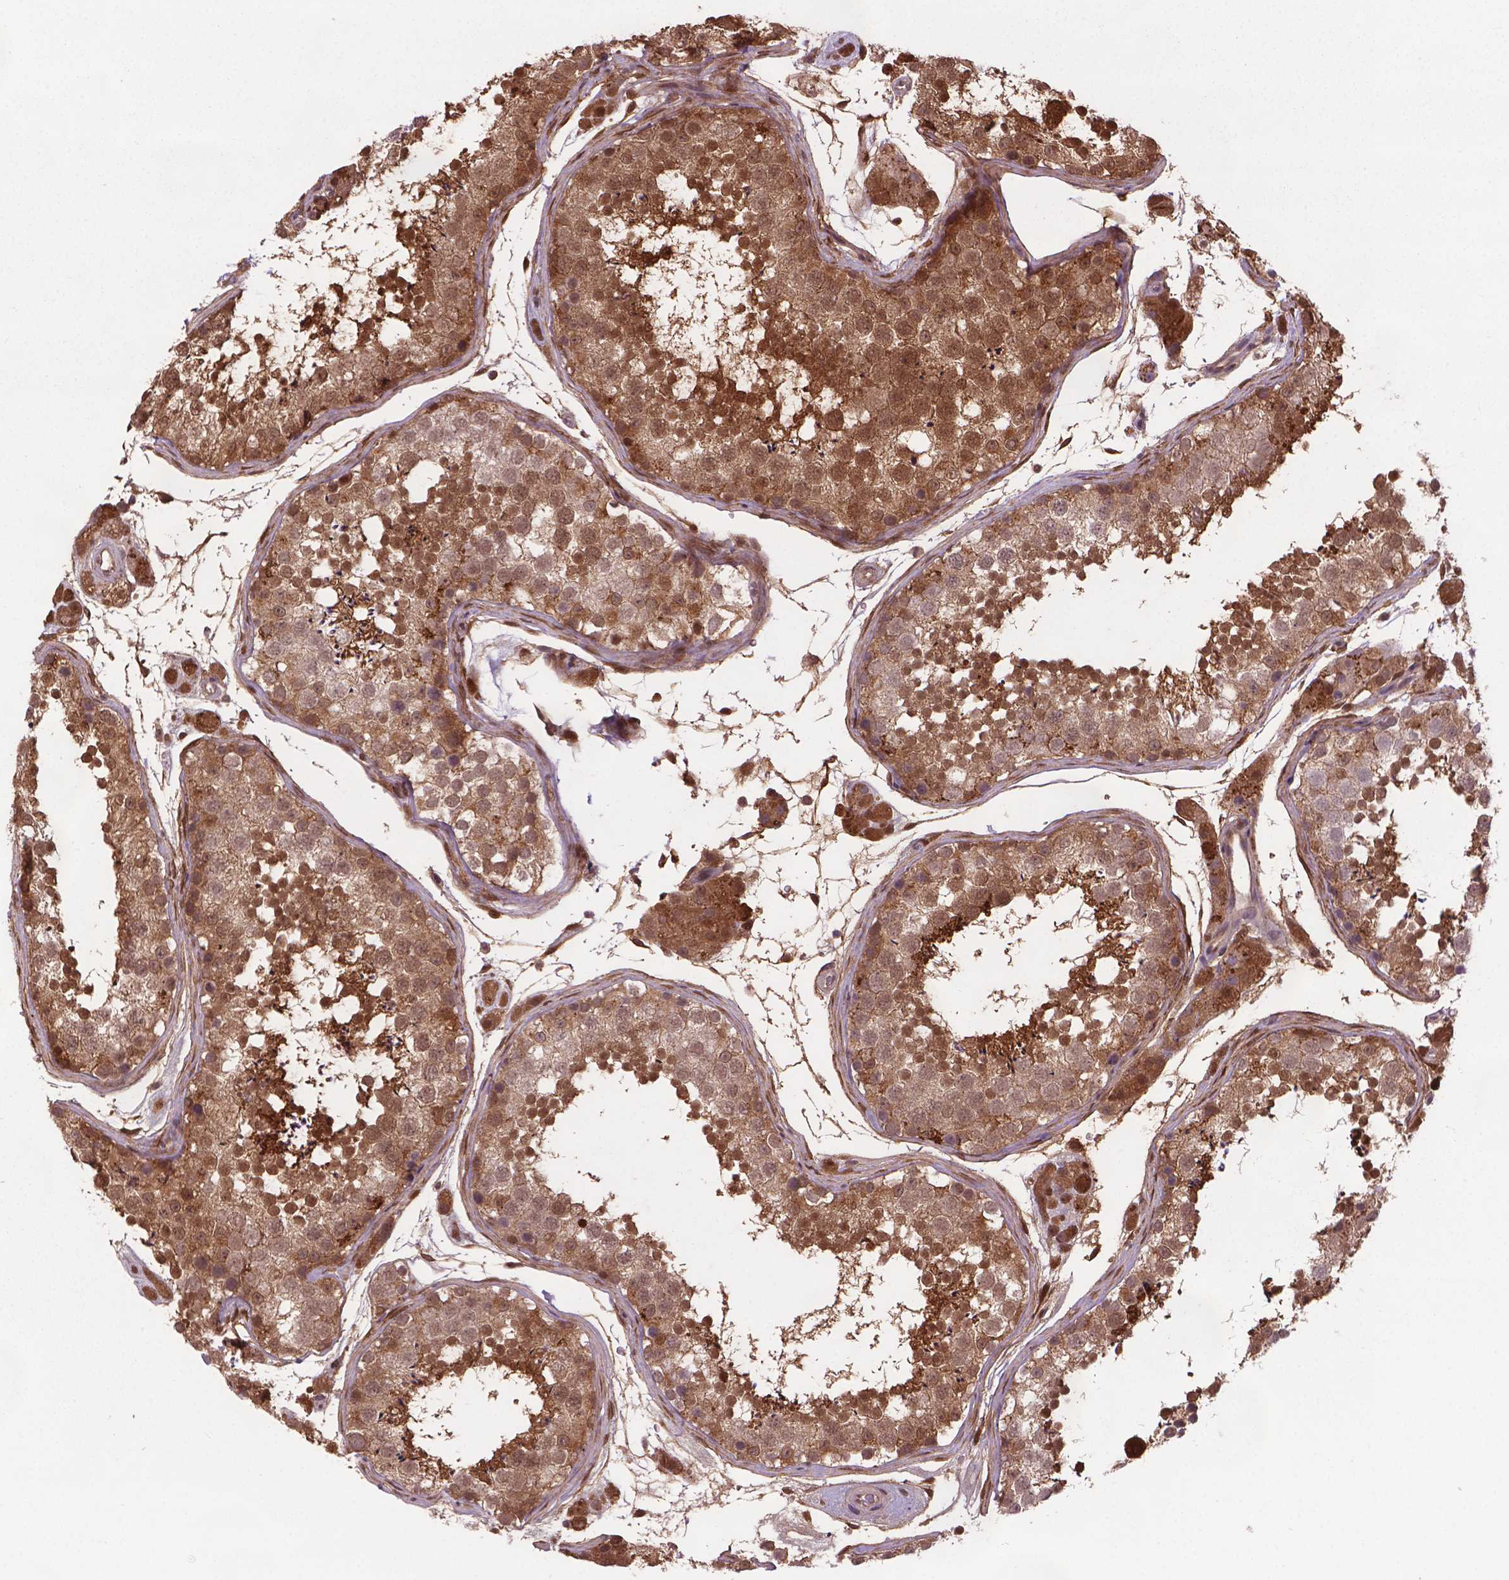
{"staining": {"intensity": "moderate", "quantity": ">75%", "location": "cytoplasmic/membranous,nuclear"}, "tissue": "testis", "cell_type": "Cells in seminiferous ducts", "image_type": "normal", "snomed": [{"axis": "morphology", "description": "Normal tissue, NOS"}, {"axis": "topography", "description": "Testis"}], "caption": "Protein staining displays moderate cytoplasmic/membranous,nuclear expression in approximately >75% of cells in seminiferous ducts in unremarkable testis. The protein of interest is stained brown, and the nuclei are stained in blue (DAB (3,3'-diaminobenzidine) IHC with brightfield microscopy, high magnification).", "gene": "PLIN3", "patient": {"sex": "male", "age": 41}}